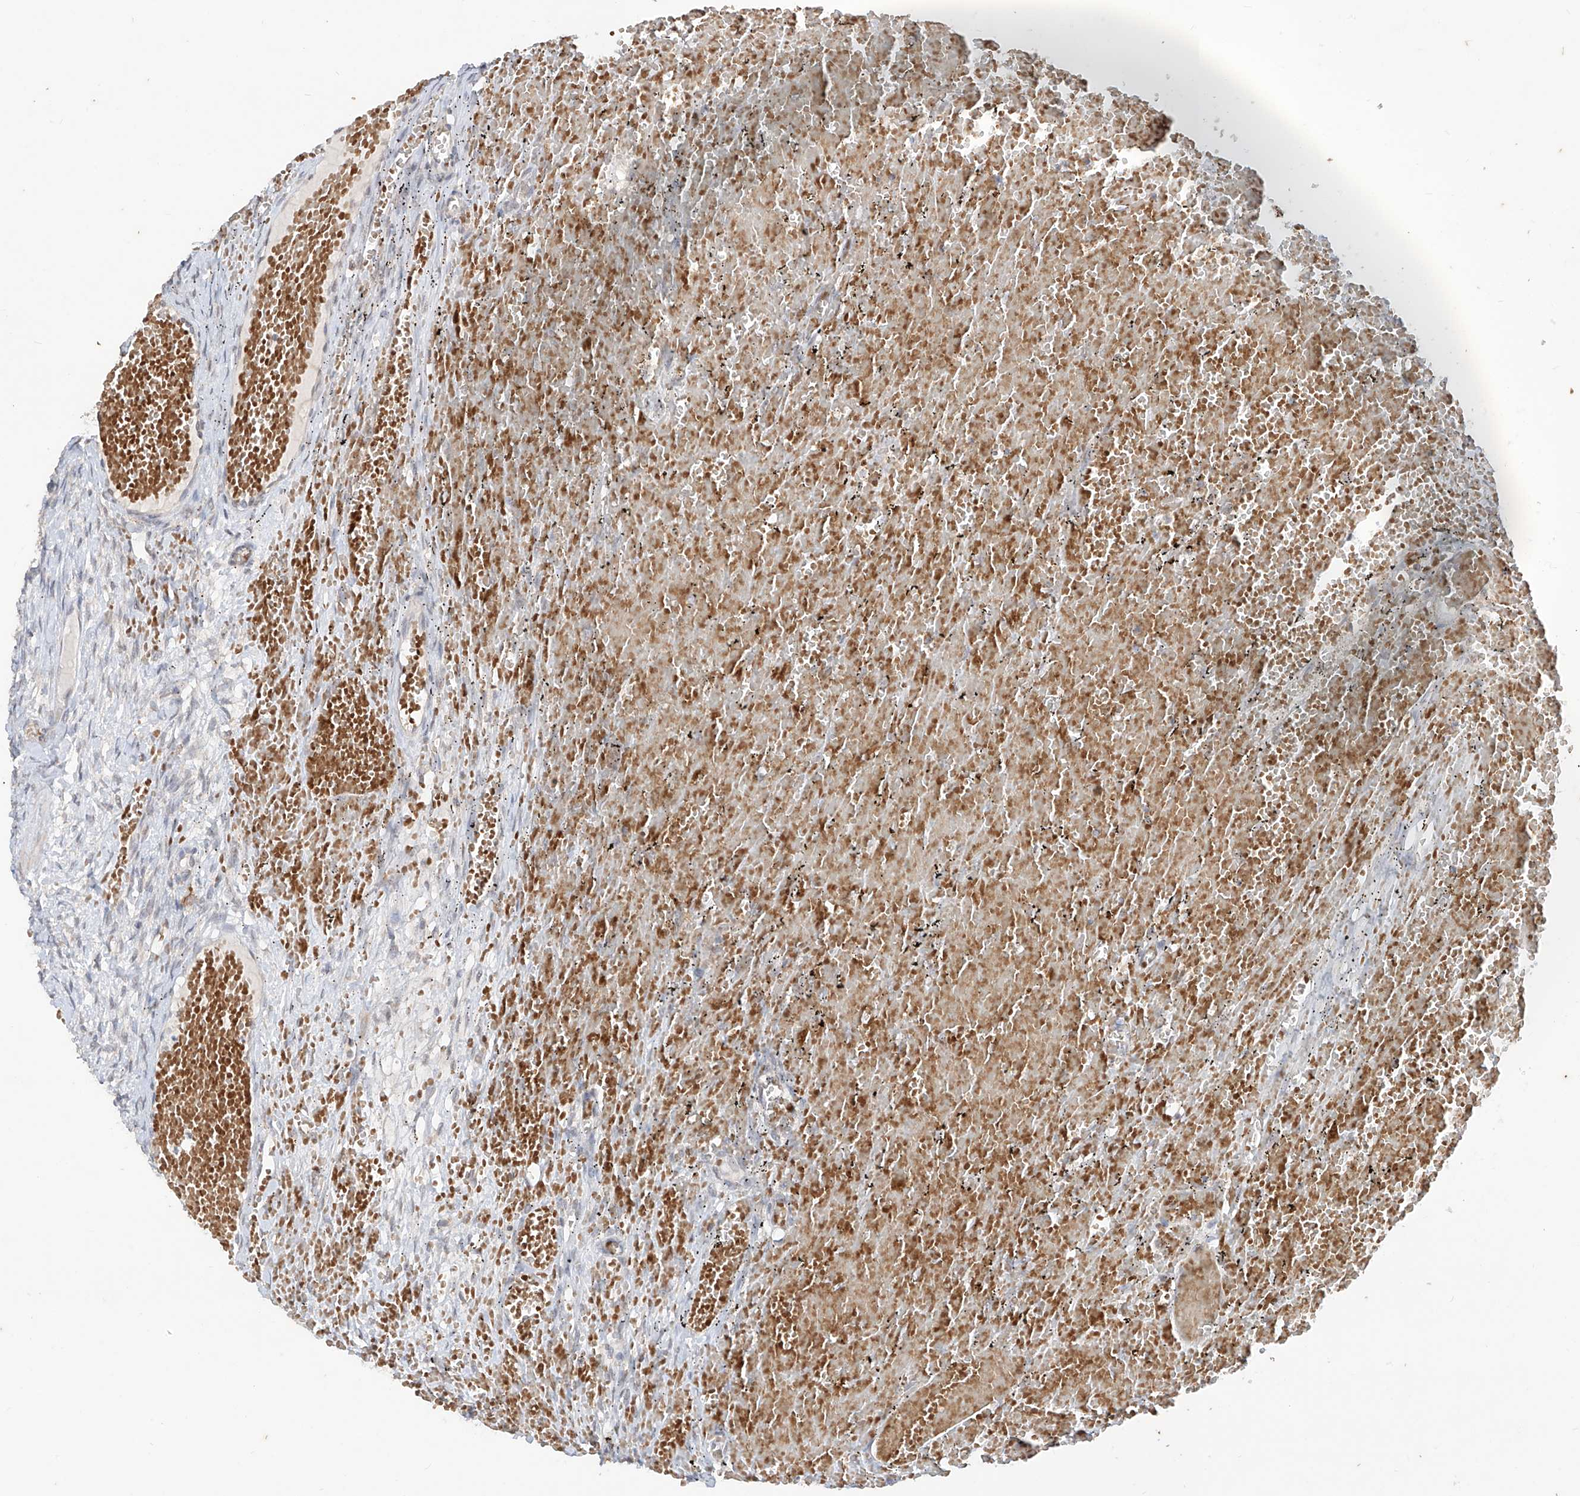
{"staining": {"intensity": "negative", "quantity": "none", "location": "none"}, "tissue": "ovary", "cell_type": "Ovarian stroma cells", "image_type": "normal", "snomed": [{"axis": "morphology", "description": "Adenocarcinoma, NOS"}, {"axis": "topography", "description": "Endometrium"}], "caption": "Immunohistochemical staining of benign human ovary demonstrates no significant expression in ovarian stroma cells. (Stains: DAB IHC with hematoxylin counter stain, Microscopy: brightfield microscopy at high magnification).", "gene": "MTUS2", "patient": {"sex": "female", "age": 32}}